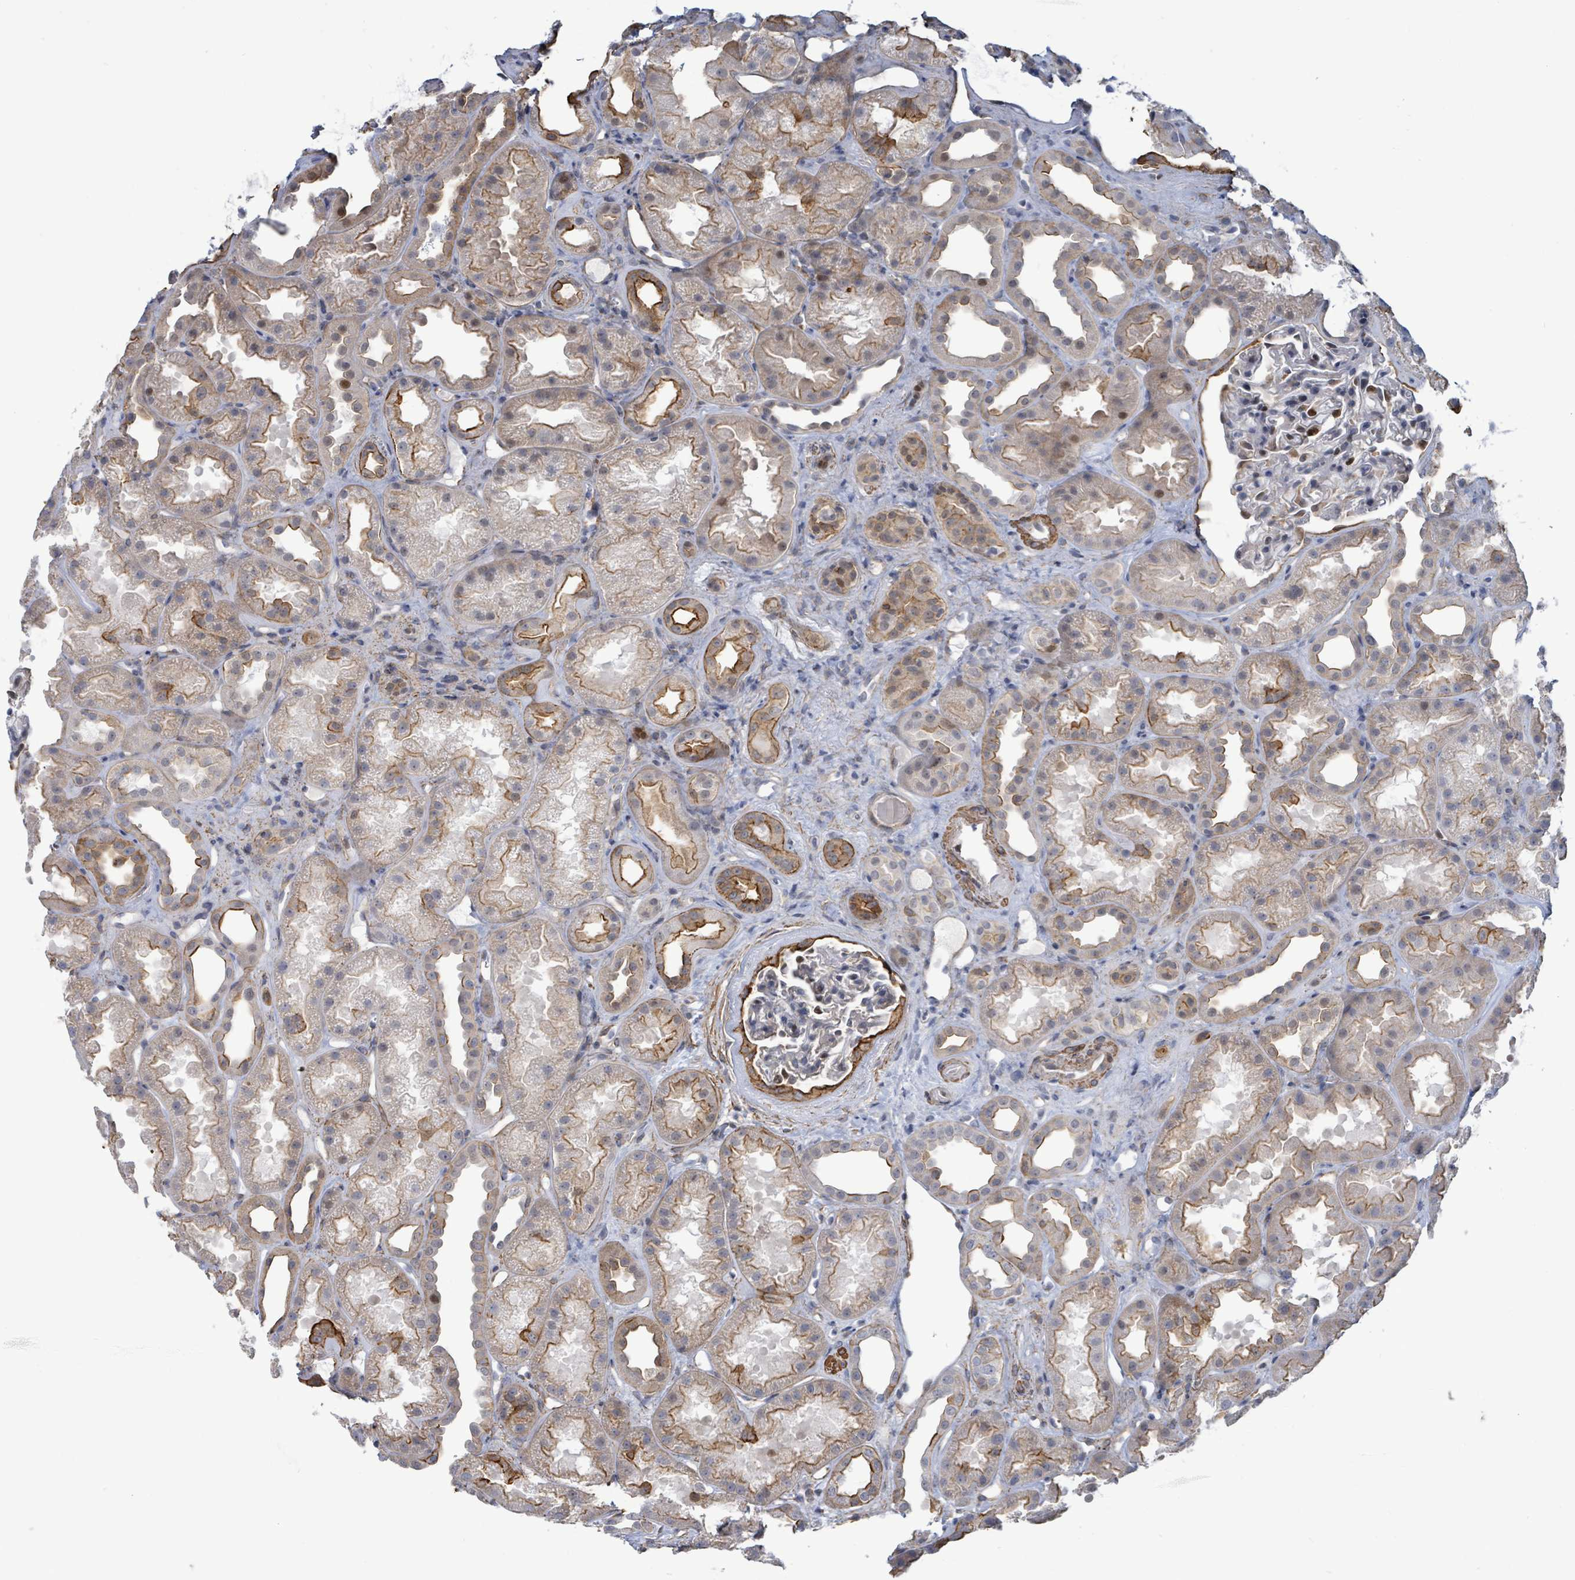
{"staining": {"intensity": "negative", "quantity": "none", "location": "none"}, "tissue": "kidney", "cell_type": "Cells in glomeruli", "image_type": "normal", "snomed": [{"axis": "morphology", "description": "Normal tissue, NOS"}, {"axis": "topography", "description": "Kidney"}], "caption": "DAB immunohistochemical staining of benign human kidney reveals no significant staining in cells in glomeruli. (Immunohistochemistry, brightfield microscopy, high magnification).", "gene": "DMRTC1B", "patient": {"sex": "male", "age": 61}}